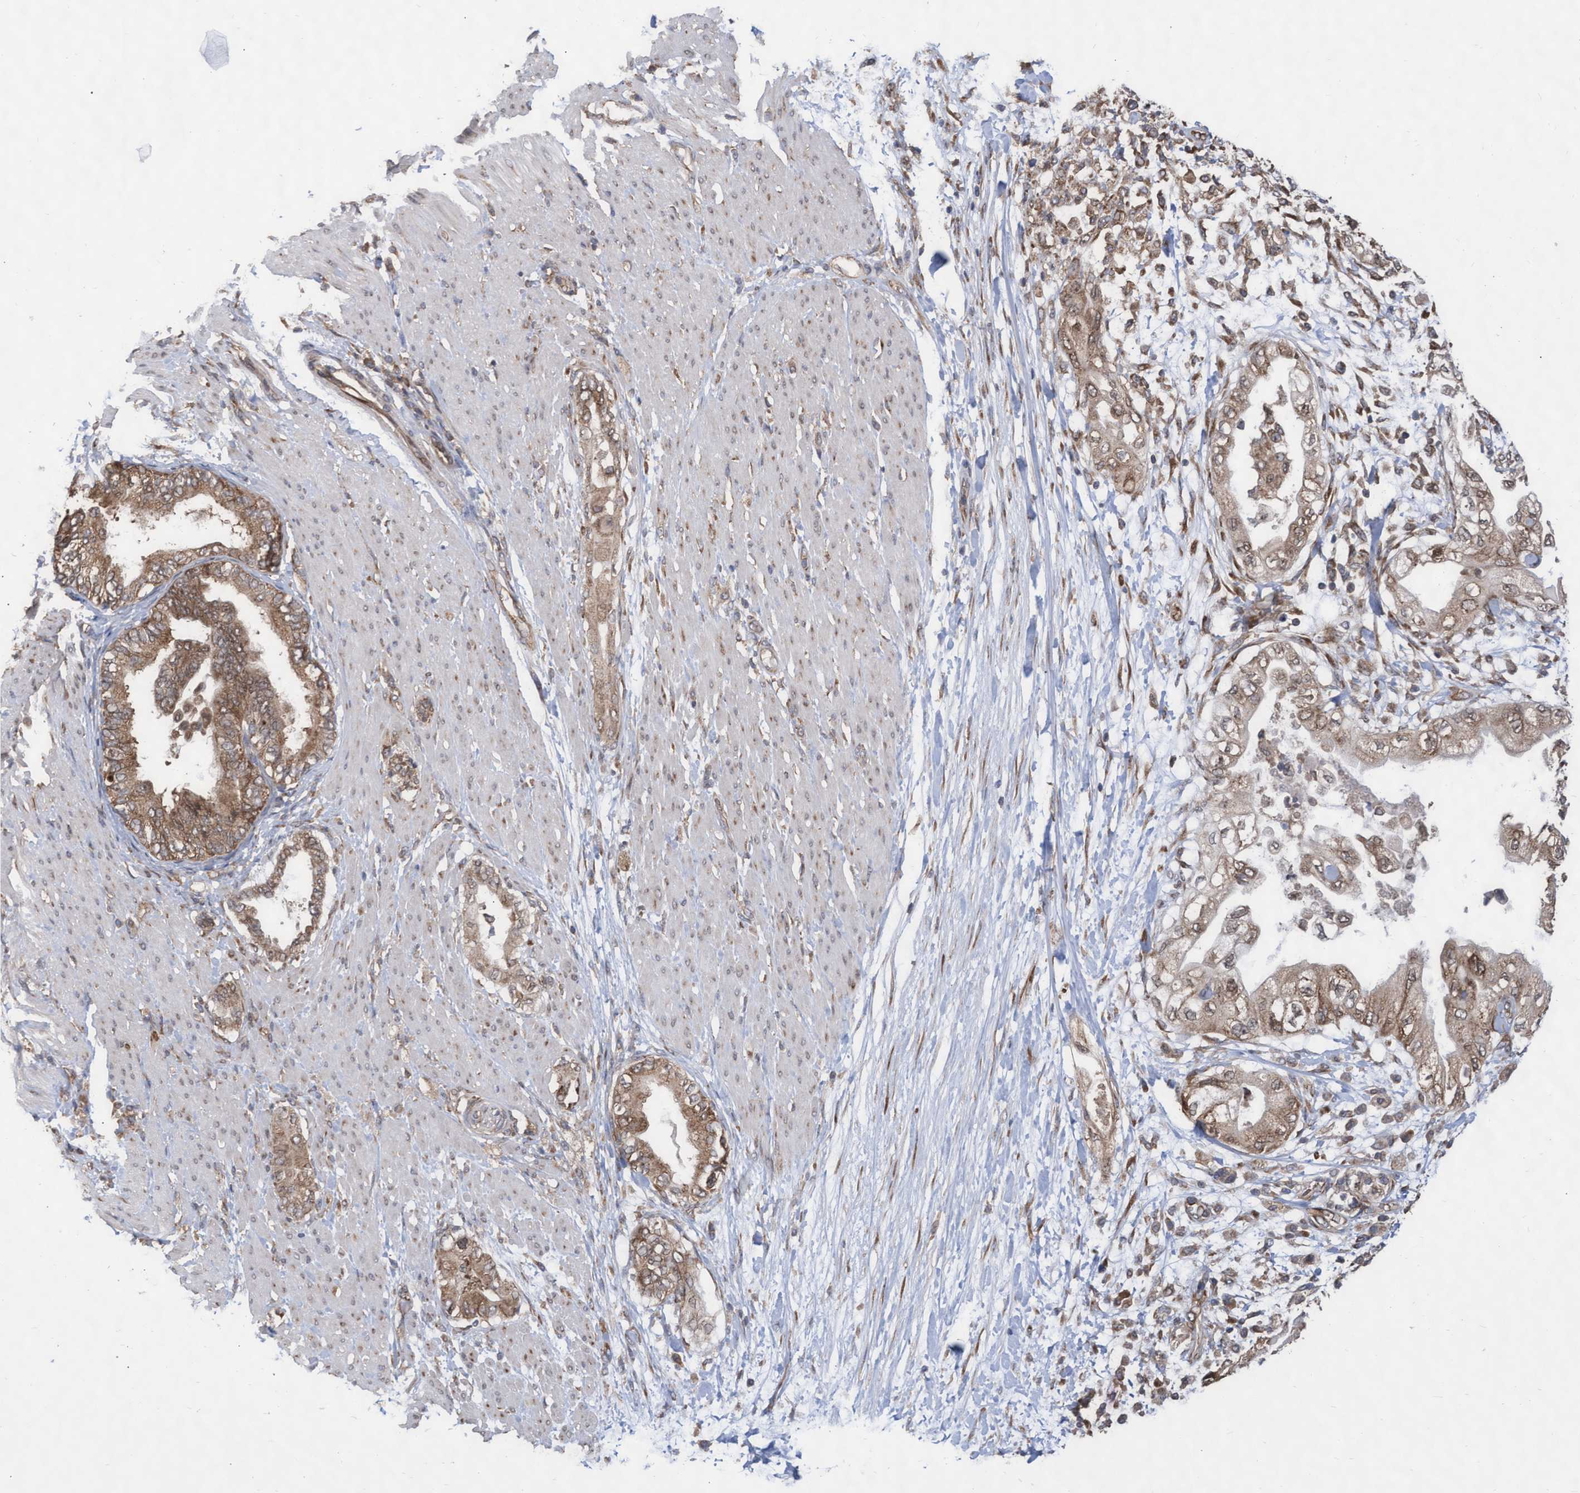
{"staining": {"intensity": "weak", "quantity": "25%-75%", "location": "cytoplasmic/membranous"}, "tissue": "adipose tissue", "cell_type": "Adipocytes", "image_type": "normal", "snomed": [{"axis": "morphology", "description": "Normal tissue, NOS"}, {"axis": "morphology", "description": "Adenocarcinoma, NOS"}, {"axis": "topography", "description": "Duodenum"}, {"axis": "topography", "description": "Peripheral nerve tissue"}], "caption": "High-magnification brightfield microscopy of benign adipose tissue stained with DAB (brown) and counterstained with hematoxylin (blue). adipocytes exhibit weak cytoplasmic/membranous expression is present in about25%-75% of cells. Nuclei are stained in blue.", "gene": "ABCF2", "patient": {"sex": "female", "age": 60}}